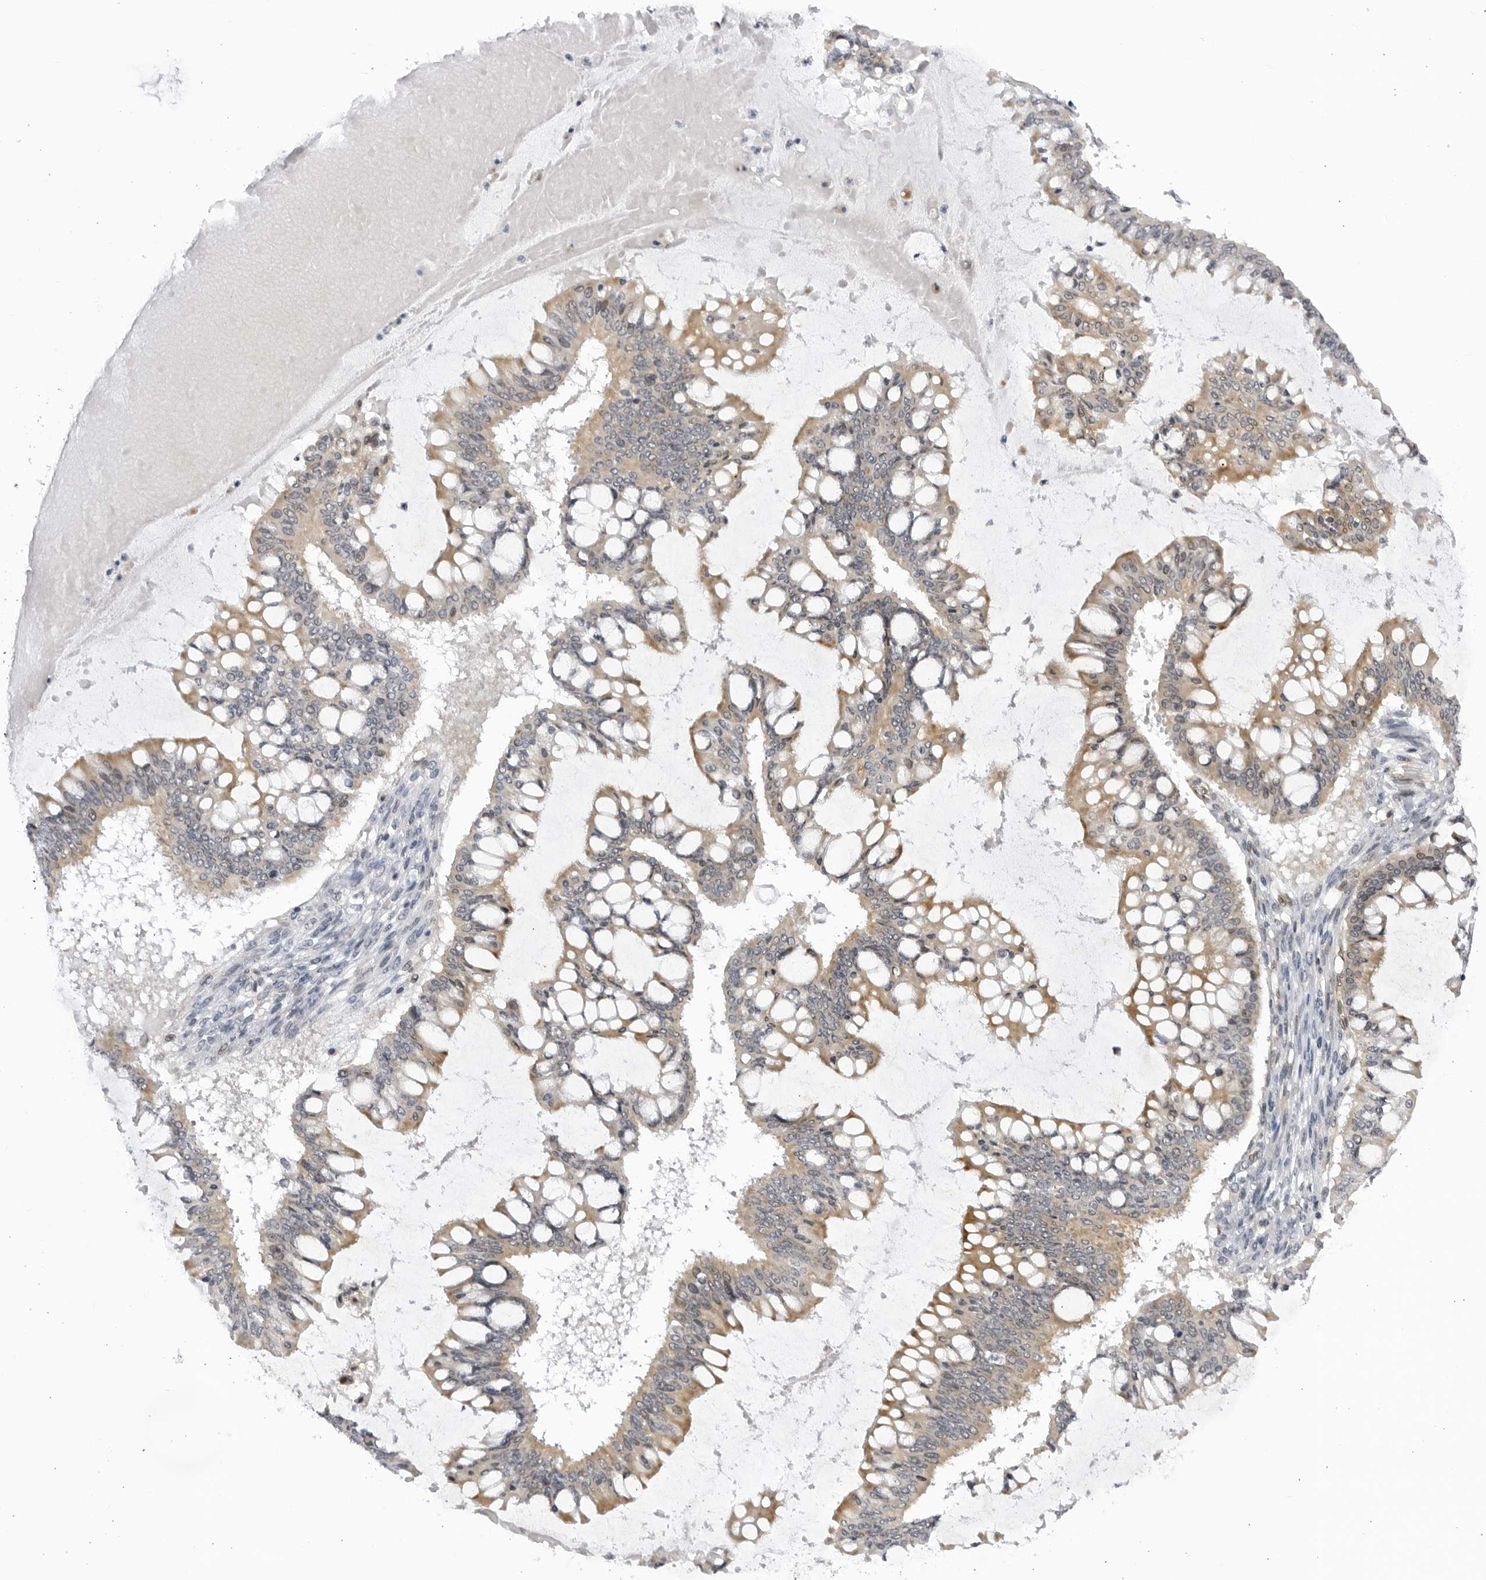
{"staining": {"intensity": "moderate", "quantity": "25%-75%", "location": "cytoplasmic/membranous"}, "tissue": "ovarian cancer", "cell_type": "Tumor cells", "image_type": "cancer", "snomed": [{"axis": "morphology", "description": "Cystadenocarcinoma, mucinous, NOS"}, {"axis": "topography", "description": "Ovary"}], "caption": "An IHC image of neoplastic tissue is shown. Protein staining in brown labels moderate cytoplasmic/membranous positivity in mucinous cystadenocarcinoma (ovarian) within tumor cells.", "gene": "CNBD1", "patient": {"sex": "female", "age": 73}}